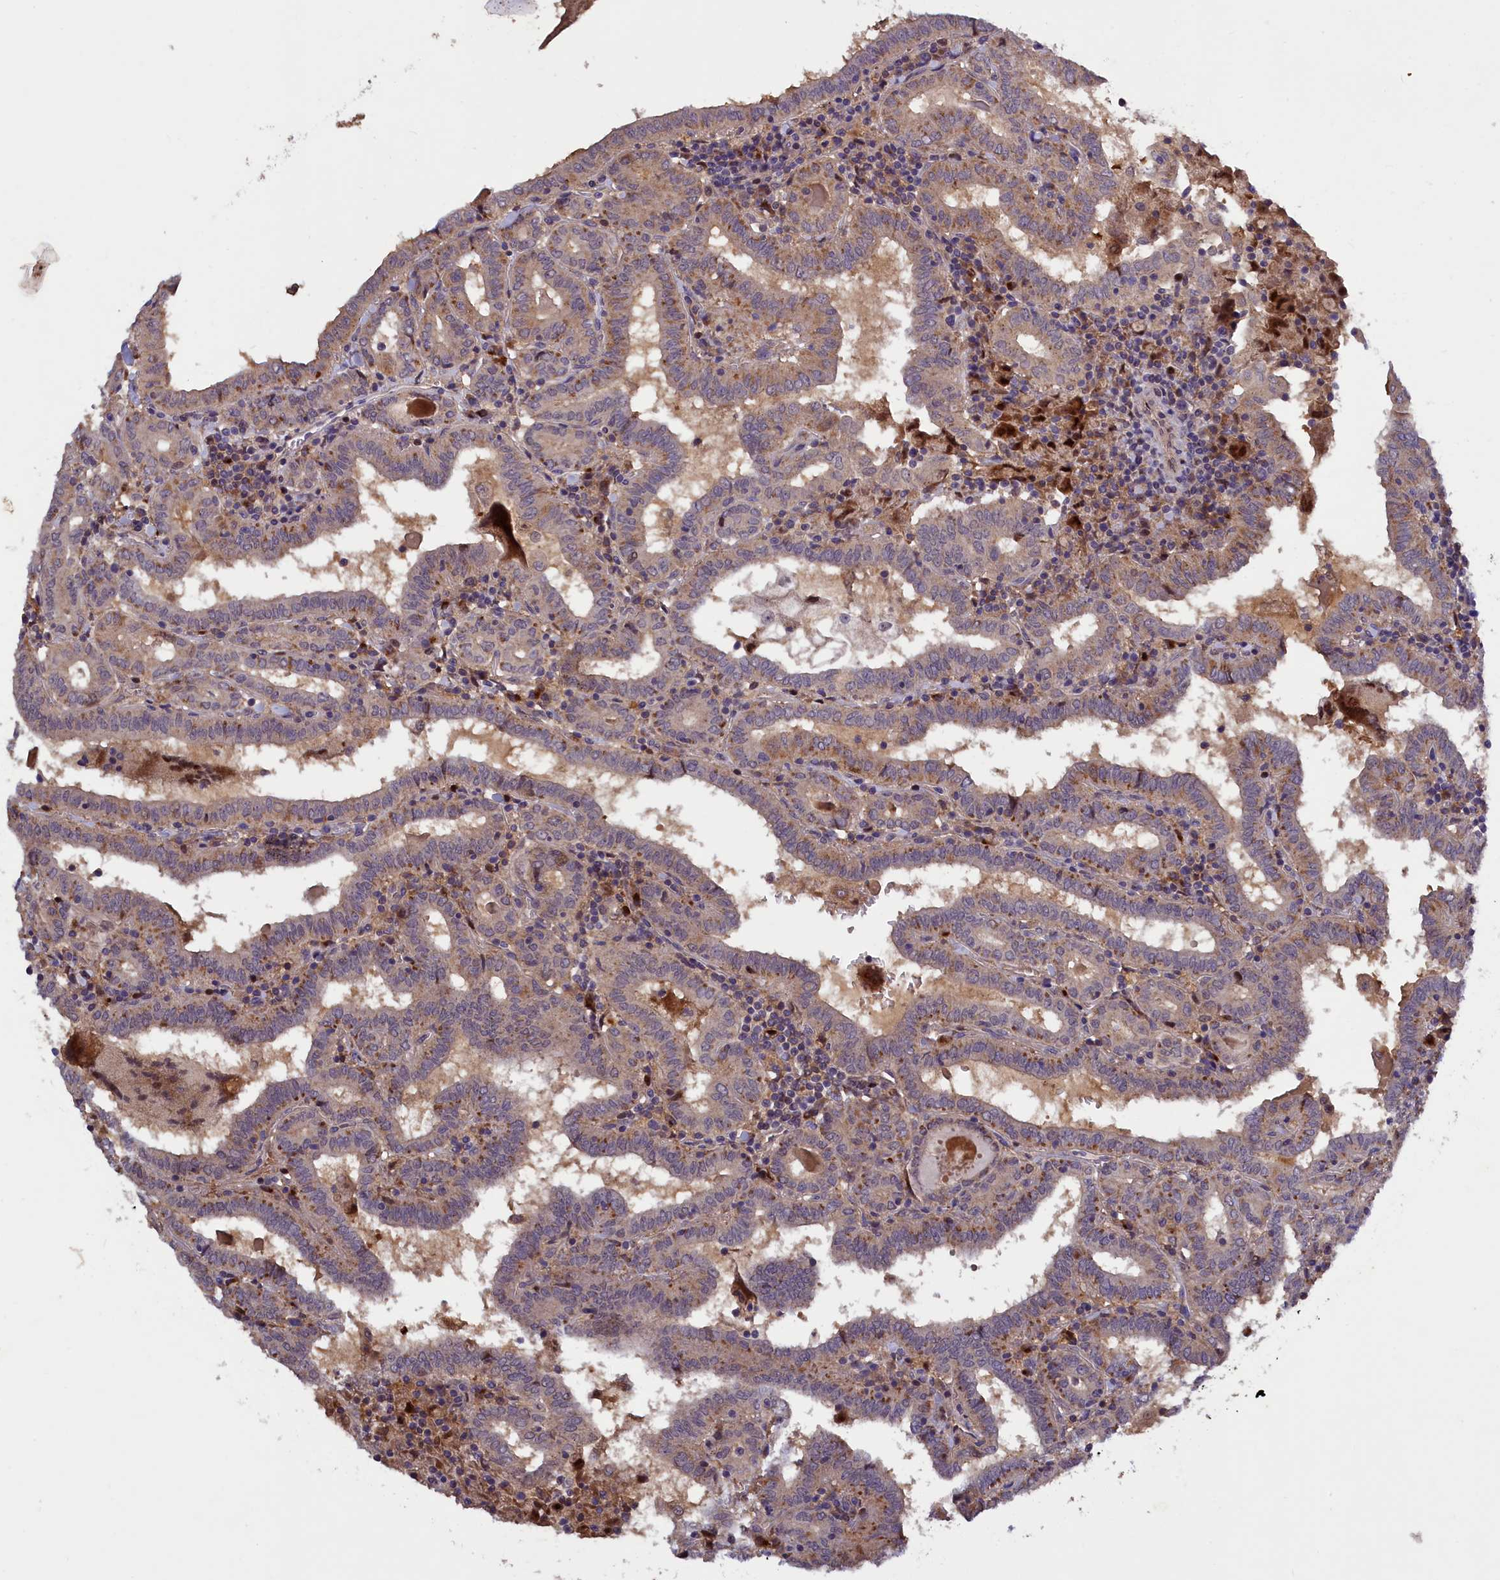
{"staining": {"intensity": "weak", "quantity": "25%-75%", "location": "cytoplasmic/membranous"}, "tissue": "thyroid cancer", "cell_type": "Tumor cells", "image_type": "cancer", "snomed": [{"axis": "morphology", "description": "Papillary adenocarcinoma, NOS"}, {"axis": "topography", "description": "Thyroid gland"}], "caption": "Thyroid cancer (papillary adenocarcinoma) stained with a protein marker demonstrates weak staining in tumor cells.", "gene": "NAIP", "patient": {"sex": "female", "age": 72}}